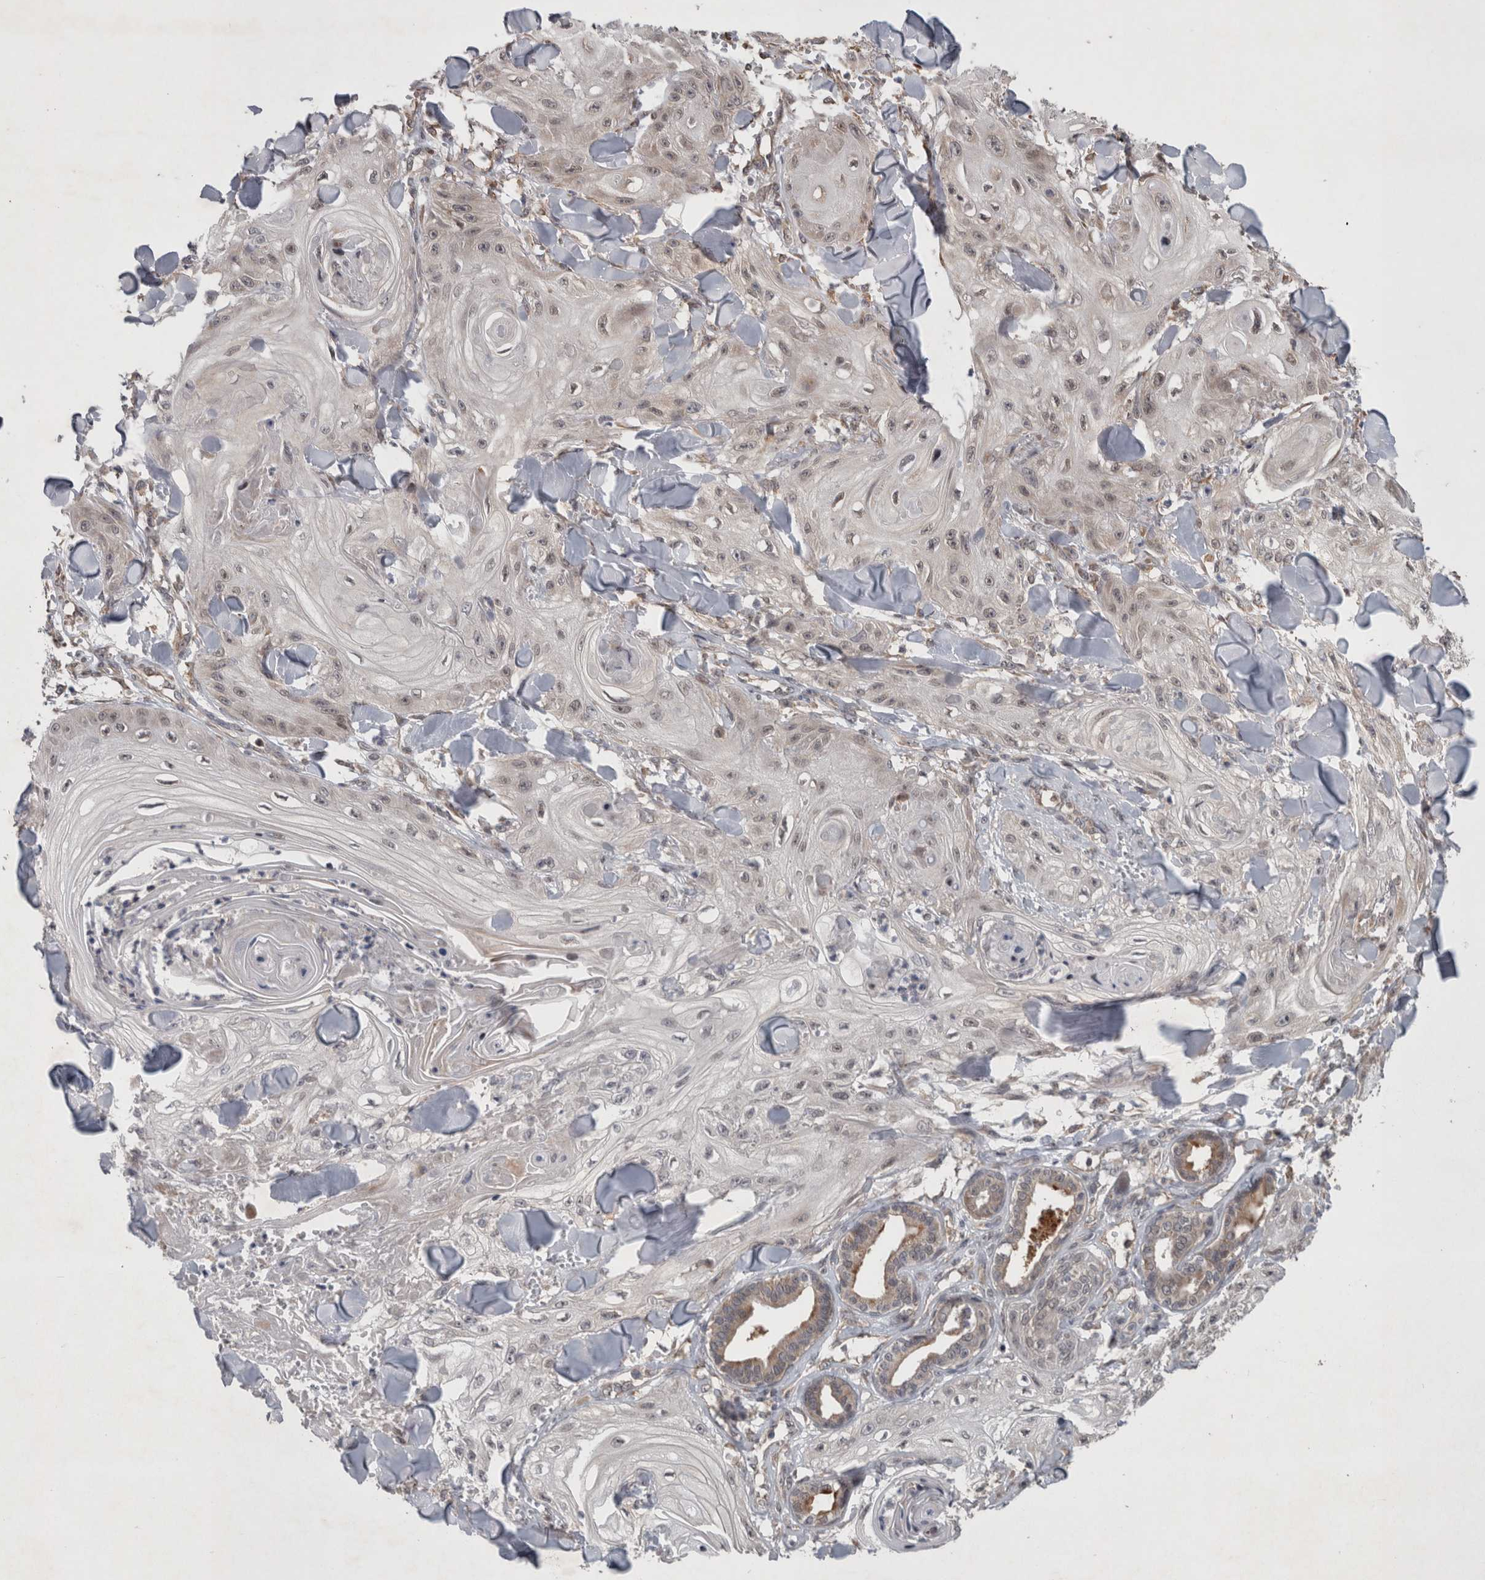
{"staining": {"intensity": "weak", "quantity": "<25%", "location": "nuclear"}, "tissue": "skin cancer", "cell_type": "Tumor cells", "image_type": "cancer", "snomed": [{"axis": "morphology", "description": "Squamous cell carcinoma, NOS"}, {"axis": "topography", "description": "Skin"}], "caption": "A high-resolution histopathology image shows immunohistochemistry (IHC) staining of skin cancer (squamous cell carcinoma), which shows no significant staining in tumor cells.", "gene": "GIMAP6", "patient": {"sex": "male", "age": 74}}